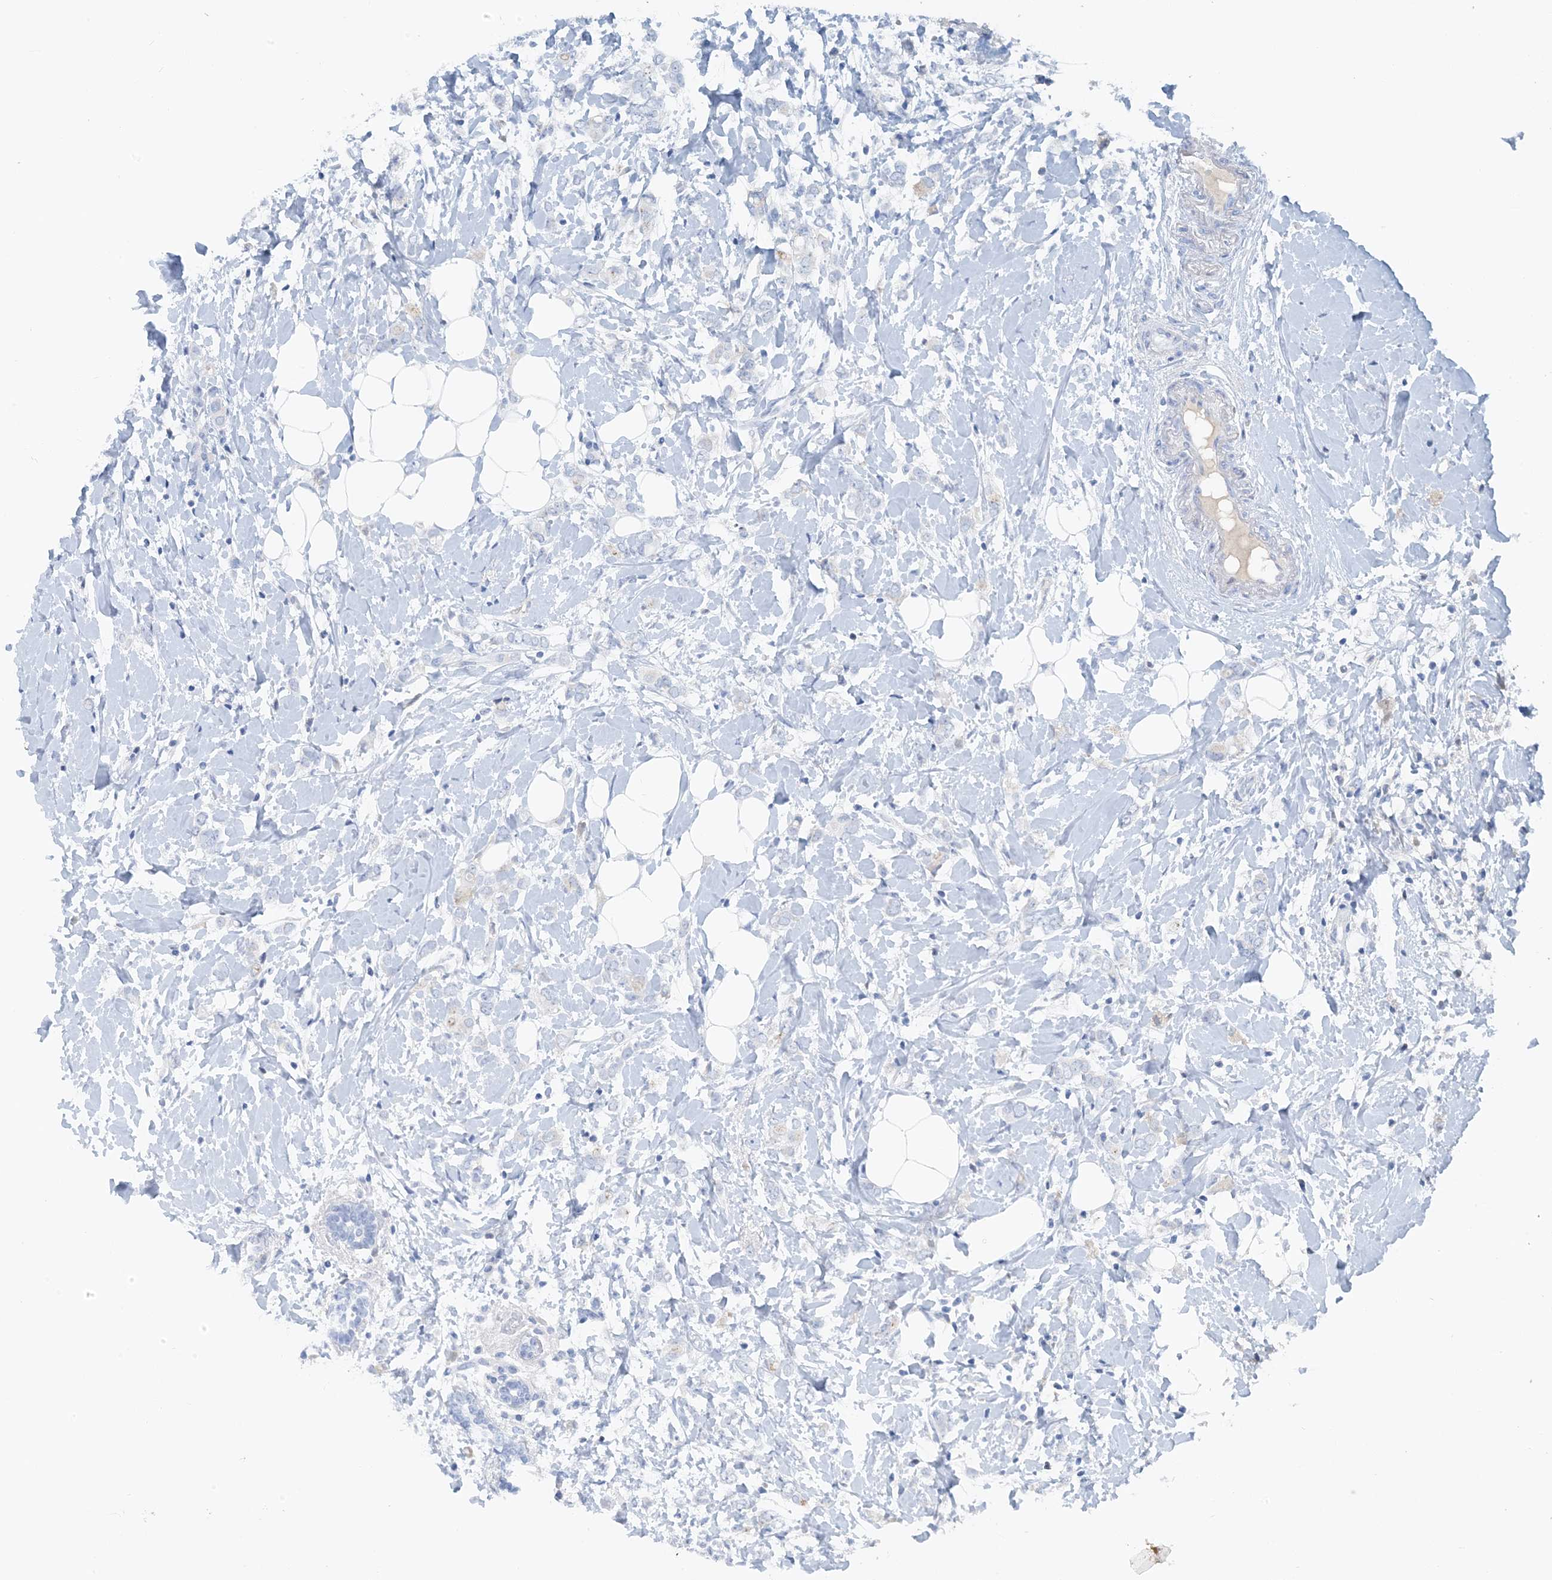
{"staining": {"intensity": "negative", "quantity": "none", "location": "none"}, "tissue": "breast cancer", "cell_type": "Tumor cells", "image_type": "cancer", "snomed": [{"axis": "morphology", "description": "Normal tissue, NOS"}, {"axis": "morphology", "description": "Lobular carcinoma"}, {"axis": "topography", "description": "Breast"}], "caption": "Breast lobular carcinoma was stained to show a protein in brown. There is no significant staining in tumor cells.", "gene": "CTRL", "patient": {"sex": "female", "age": 47}}